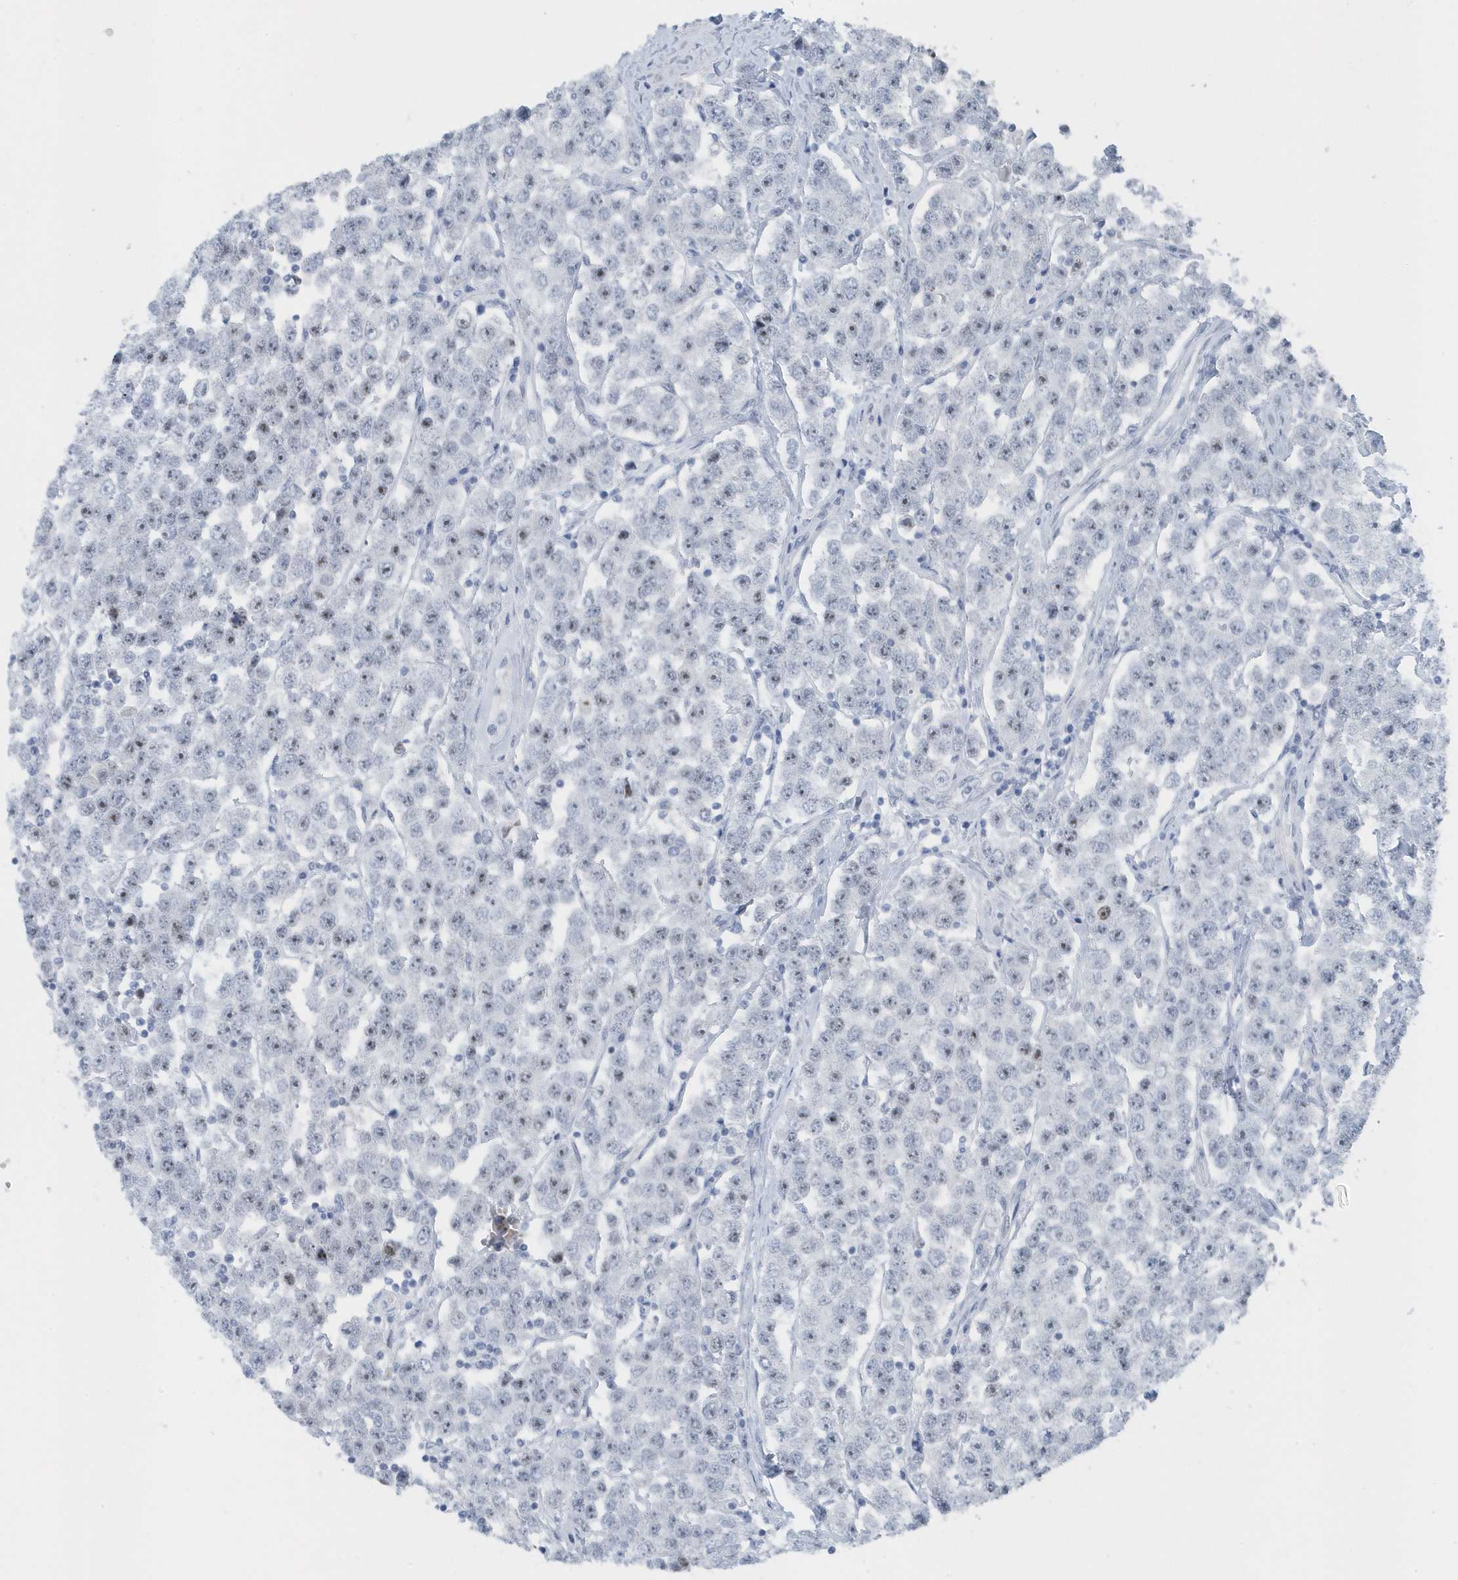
{"staining": {"intensity": "weak", "quantity": "25%-75%", "location": "nuclear"}, "tissue": "testis cancer", "cell_type": "Tumor cells", "image_type": "cancer", "snomed": [{"axis": "morphology", "description": "Seminoma, NOS"}, {"axis": "topography", "description": "Testis"}], "caption": "Immunohistochemistry (IHC) image of neoplastic tissue: testis cancer stained using immunohistochemistry (IHC) demonstrates low levels of weak protein expression localized specifically in the nuclear of tumor cells, appearing as a nuclear brown color.", "gene": "RPF2", "patient": {"sex": "male", "age": 28}}